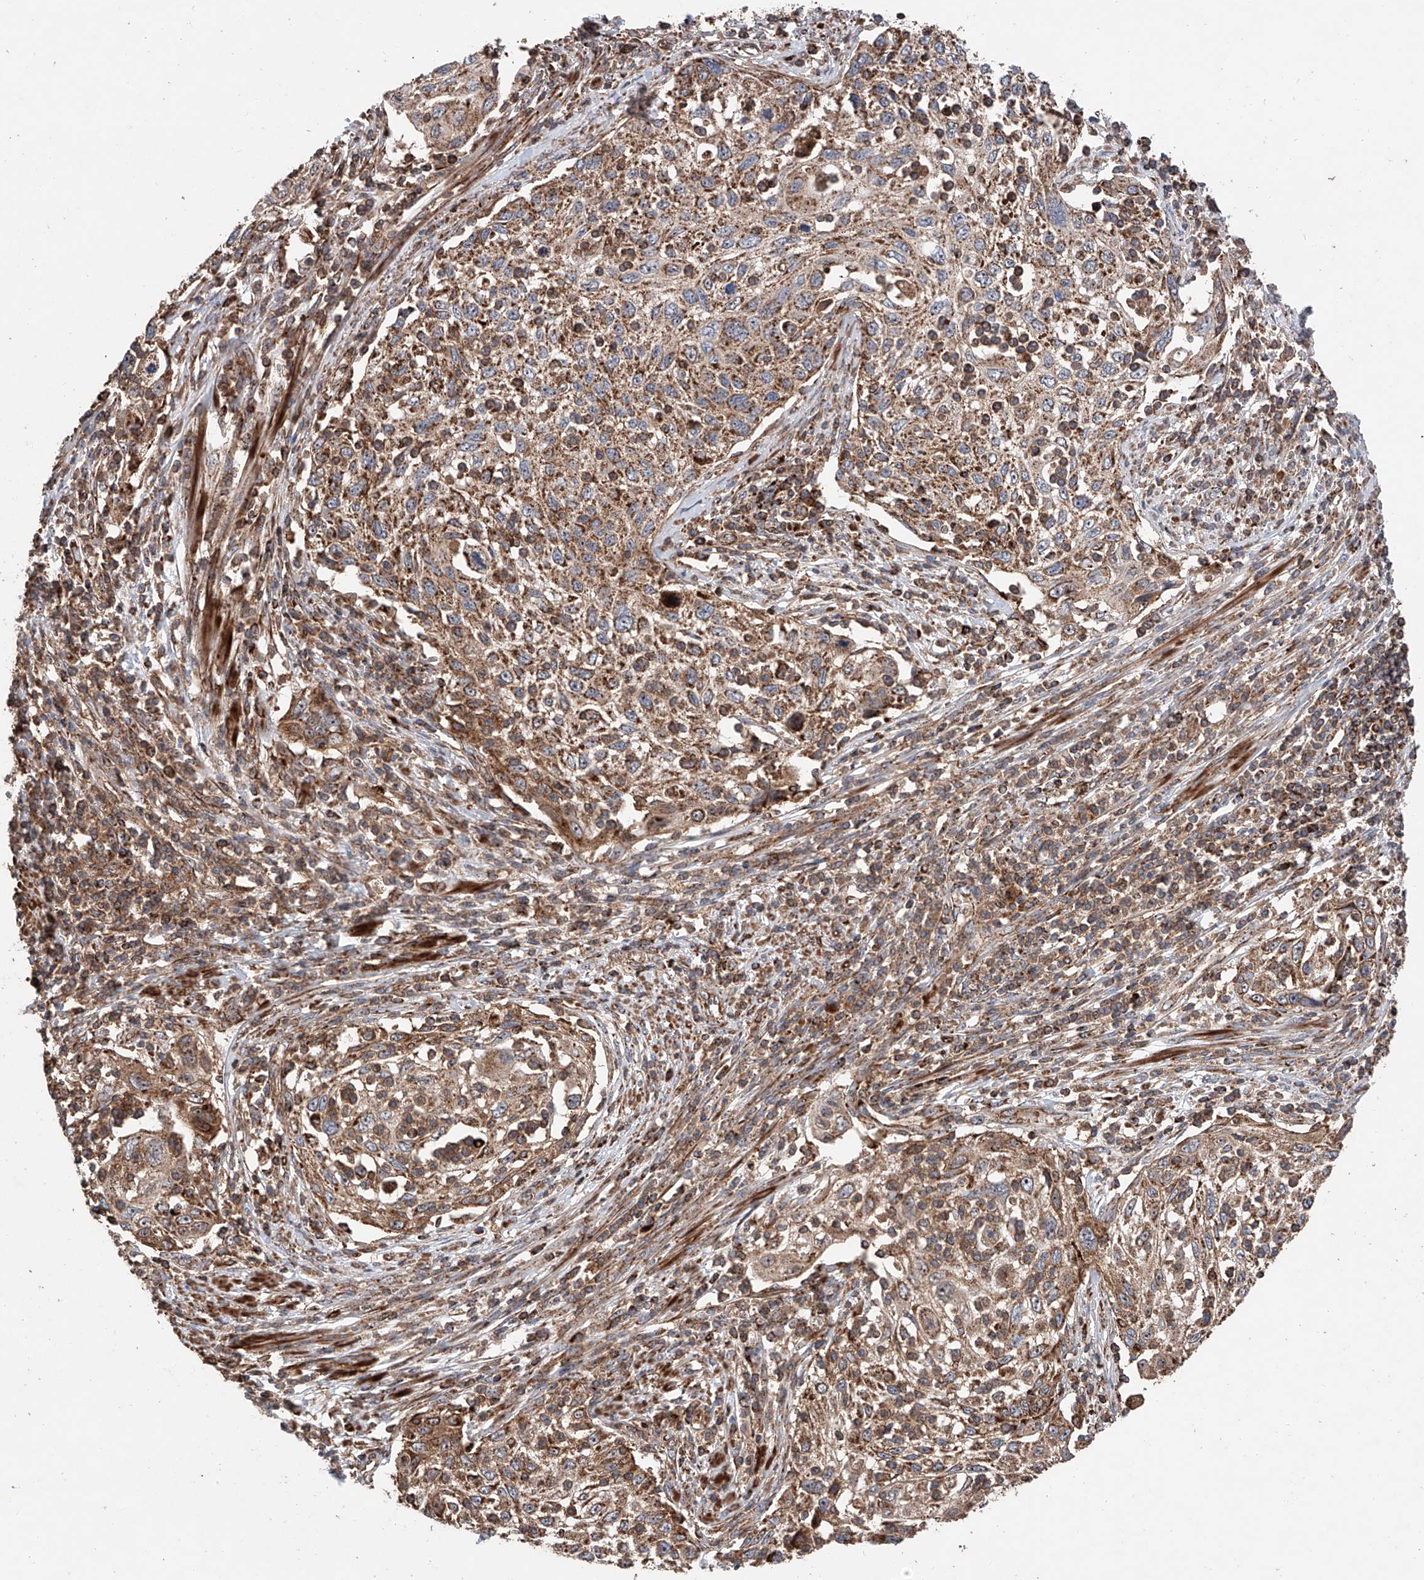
{"staining": {"intensity": "moderate", "quantity": ">75%", "location": "cytoplasmic/membranous"}, "tissue": "cervical cancer", "cell_type": "Tumor cells", "image_type": "cancer", "snomed": [{"axis": "morphology", "description": "Squamous cell carcinoma, NOS"}, {"axis": "topography", "description": "Cervix"}], "caption": "IHC histopathology image of neoplastic tissue: cervical cancer (squamous cell carcinoma) stained using immunohistochemistry exhibits medium levels of moderate protein expression localized specifically in the cytoplasmic/membranous of tumor cells, appearing as a cytoplasmic/membranous brown color.", "gene": "PISD", "patient": {"sex": "female", "age": 70}}